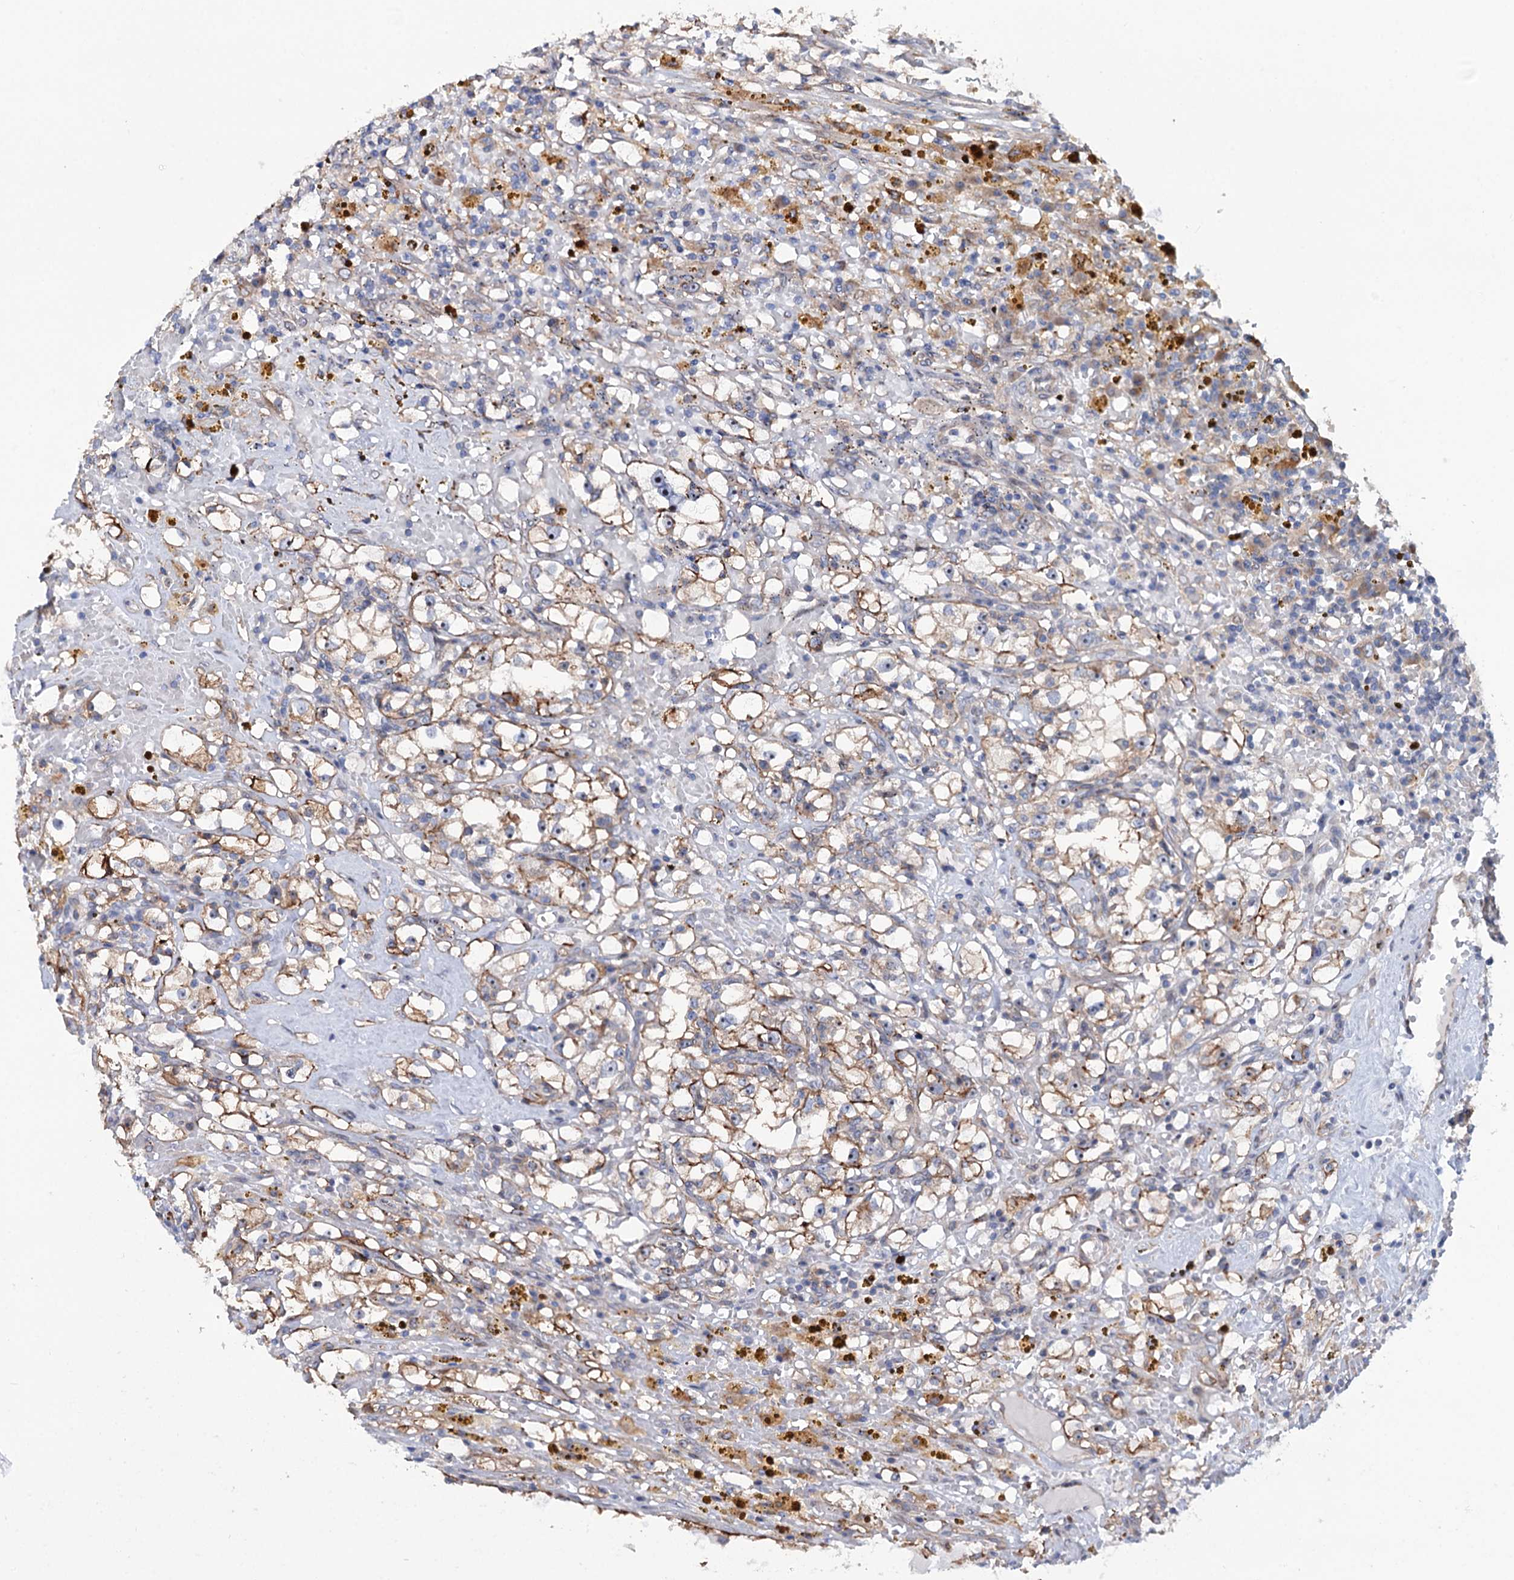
{"staining": {"intensity": "moderate", "quantity": ">75%", "location": "cytoplasmic/membranous"}, "tissue": "renal cancer", "cell_type": "Tumor cells", "image_type": "cancer", "snomed": [{"axis": "morphology", "description": "Adenocarcinoma, NOS"}, {"axis": "topography", "description": "Kidney"}], "caption": "IHC (DAB) staining of human adenocarcinoma (renal) exhibits moderate cytoplasmic/membranous protein positivity in about >75% of tumor cells. The protein is shown in brown color, while the nuclei are stained blue.", "gene": "PTDSS2", "patient": {"sex": "male", "age": 56}}